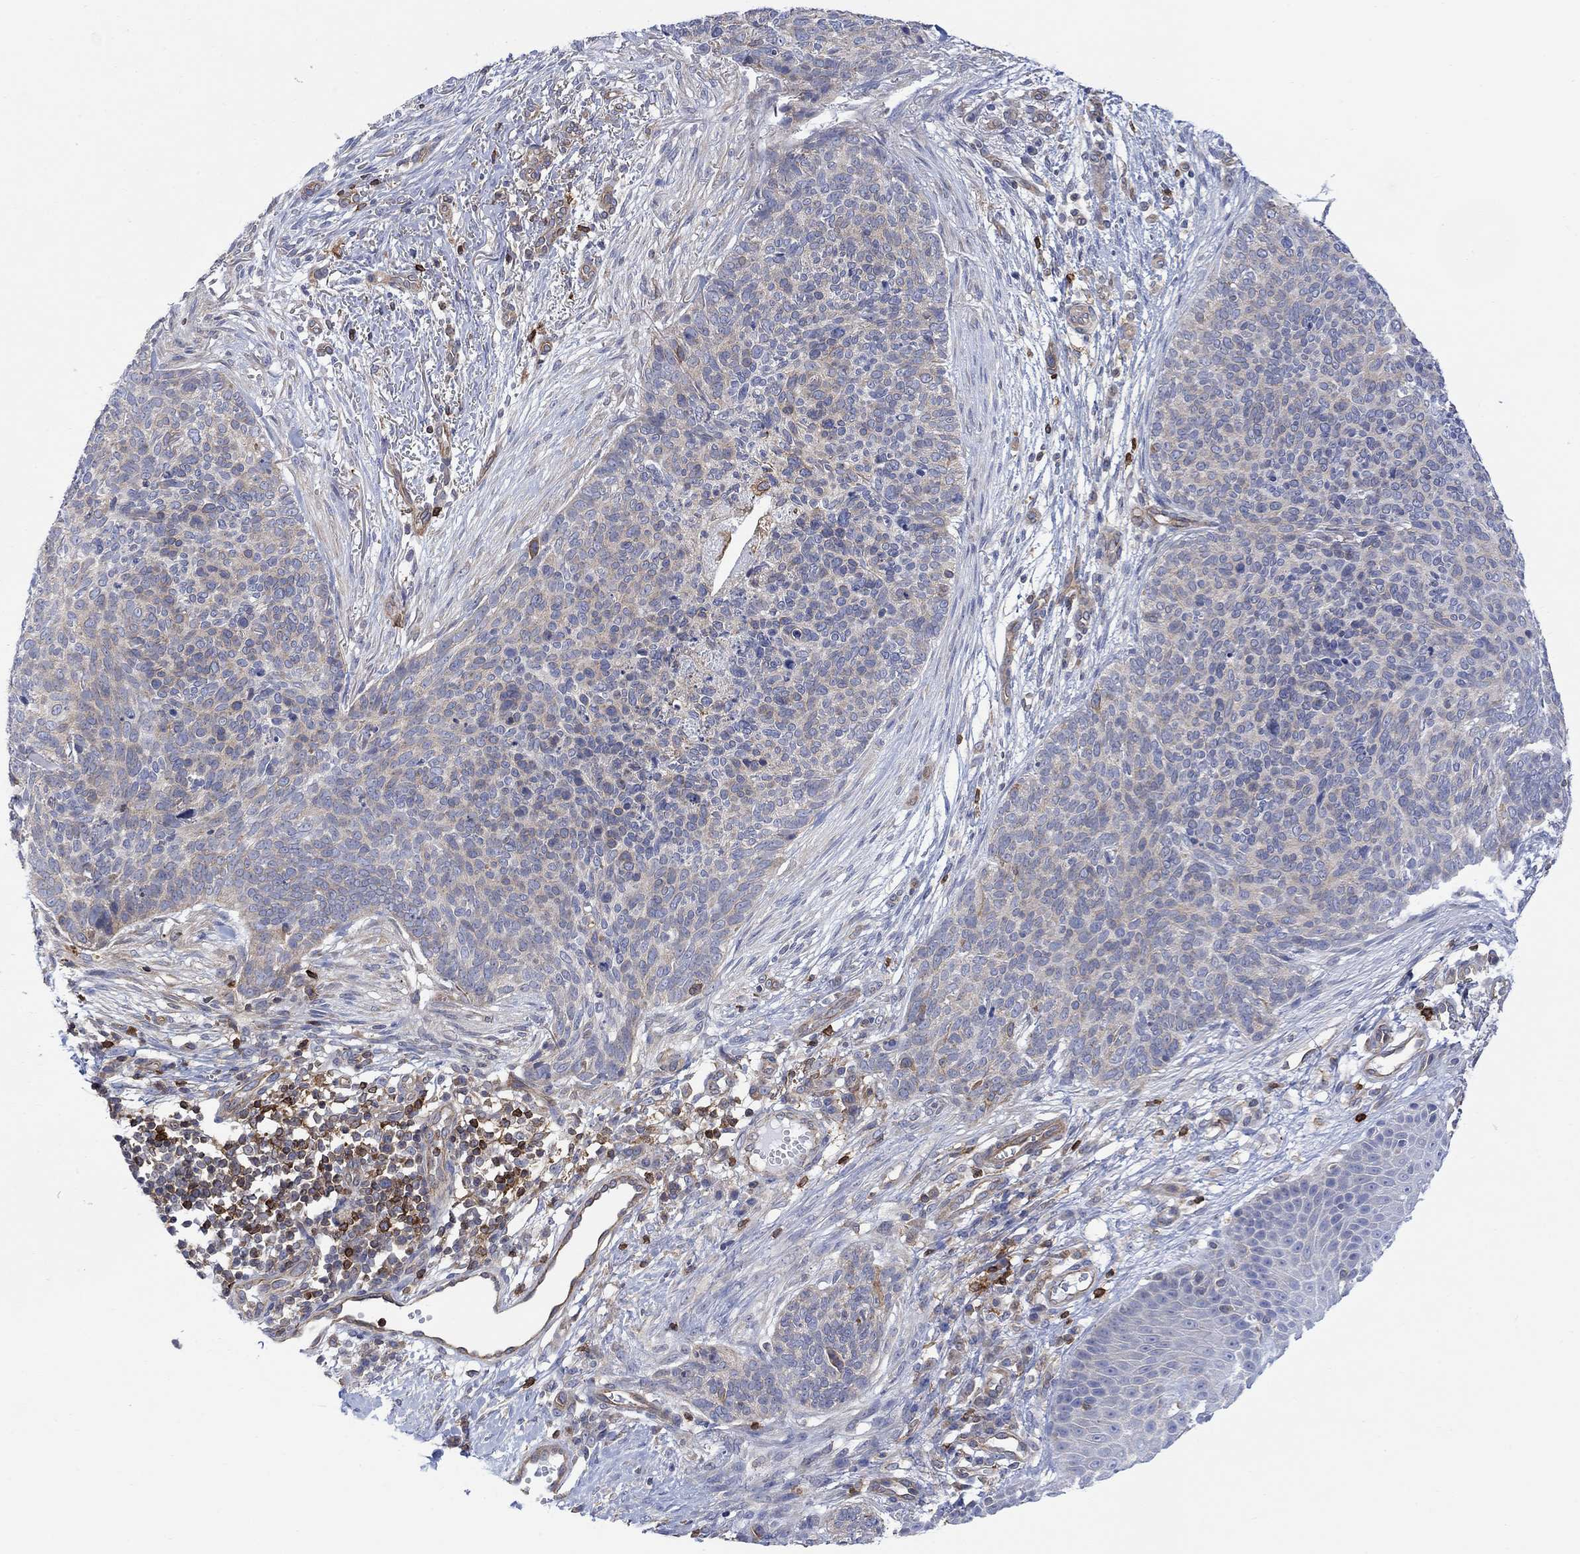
{"staining": {"intensity": "weak", "quantity": "<25%", "location": "cytoplasmic/membranous"}, "tissue": "skin cancer", "cell_type": "Tumor cells", "image_type": "cancer", "snomed": [{"axis": "morphology", "description": "Basal cell carcinoma"}, {"axis": "topography", "description": "Skin"}], "caption": "IHC image of neoplastic tissue: skin cancer (basal cell carcinoma) stained with DAB (3,3'-diaminobenzidine) reveals no significant protein expression in tumor cells.", "gene": "GBP5", "patient": {"sex": "male", "age": 64}}